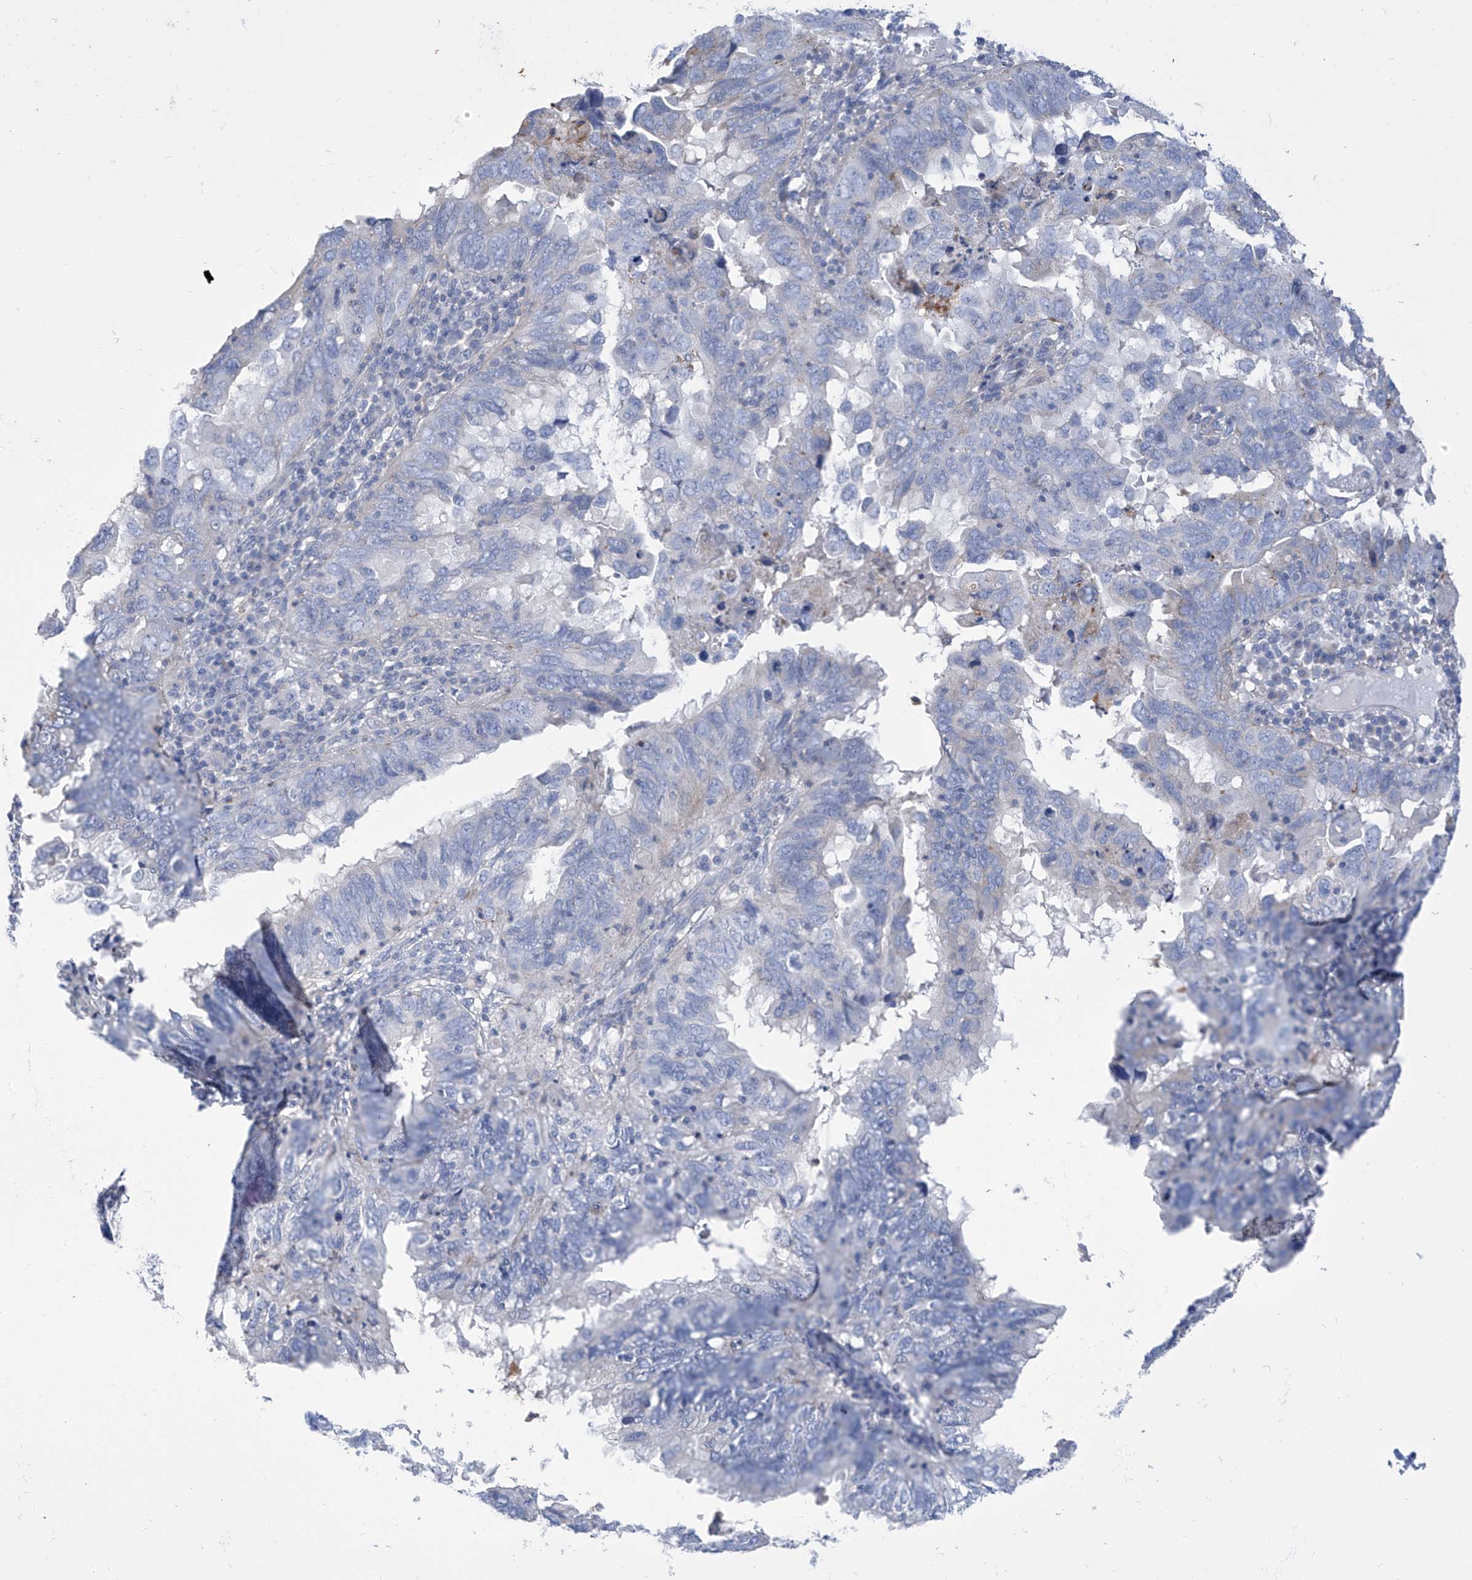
{"staining": {"intensity": "weak", "quantity": "<25%", "location": "cytoplasmic/membranous"}, "tissue": "endometrial cancer", "cell_type": "Tumor cells", "image_type": "cancer", "snomed": [{"axis": "morphology", "description": "Adenocarcinoma, NOS"}, {"axis": "topography", "description": "Uterus"}], "caption": "DAB immunohistochemical staining of endometrial cancer exhibits no significant expression in tumor cells.", "gene": "FABP2", "patient": {"sex": "female", "age": 77}}